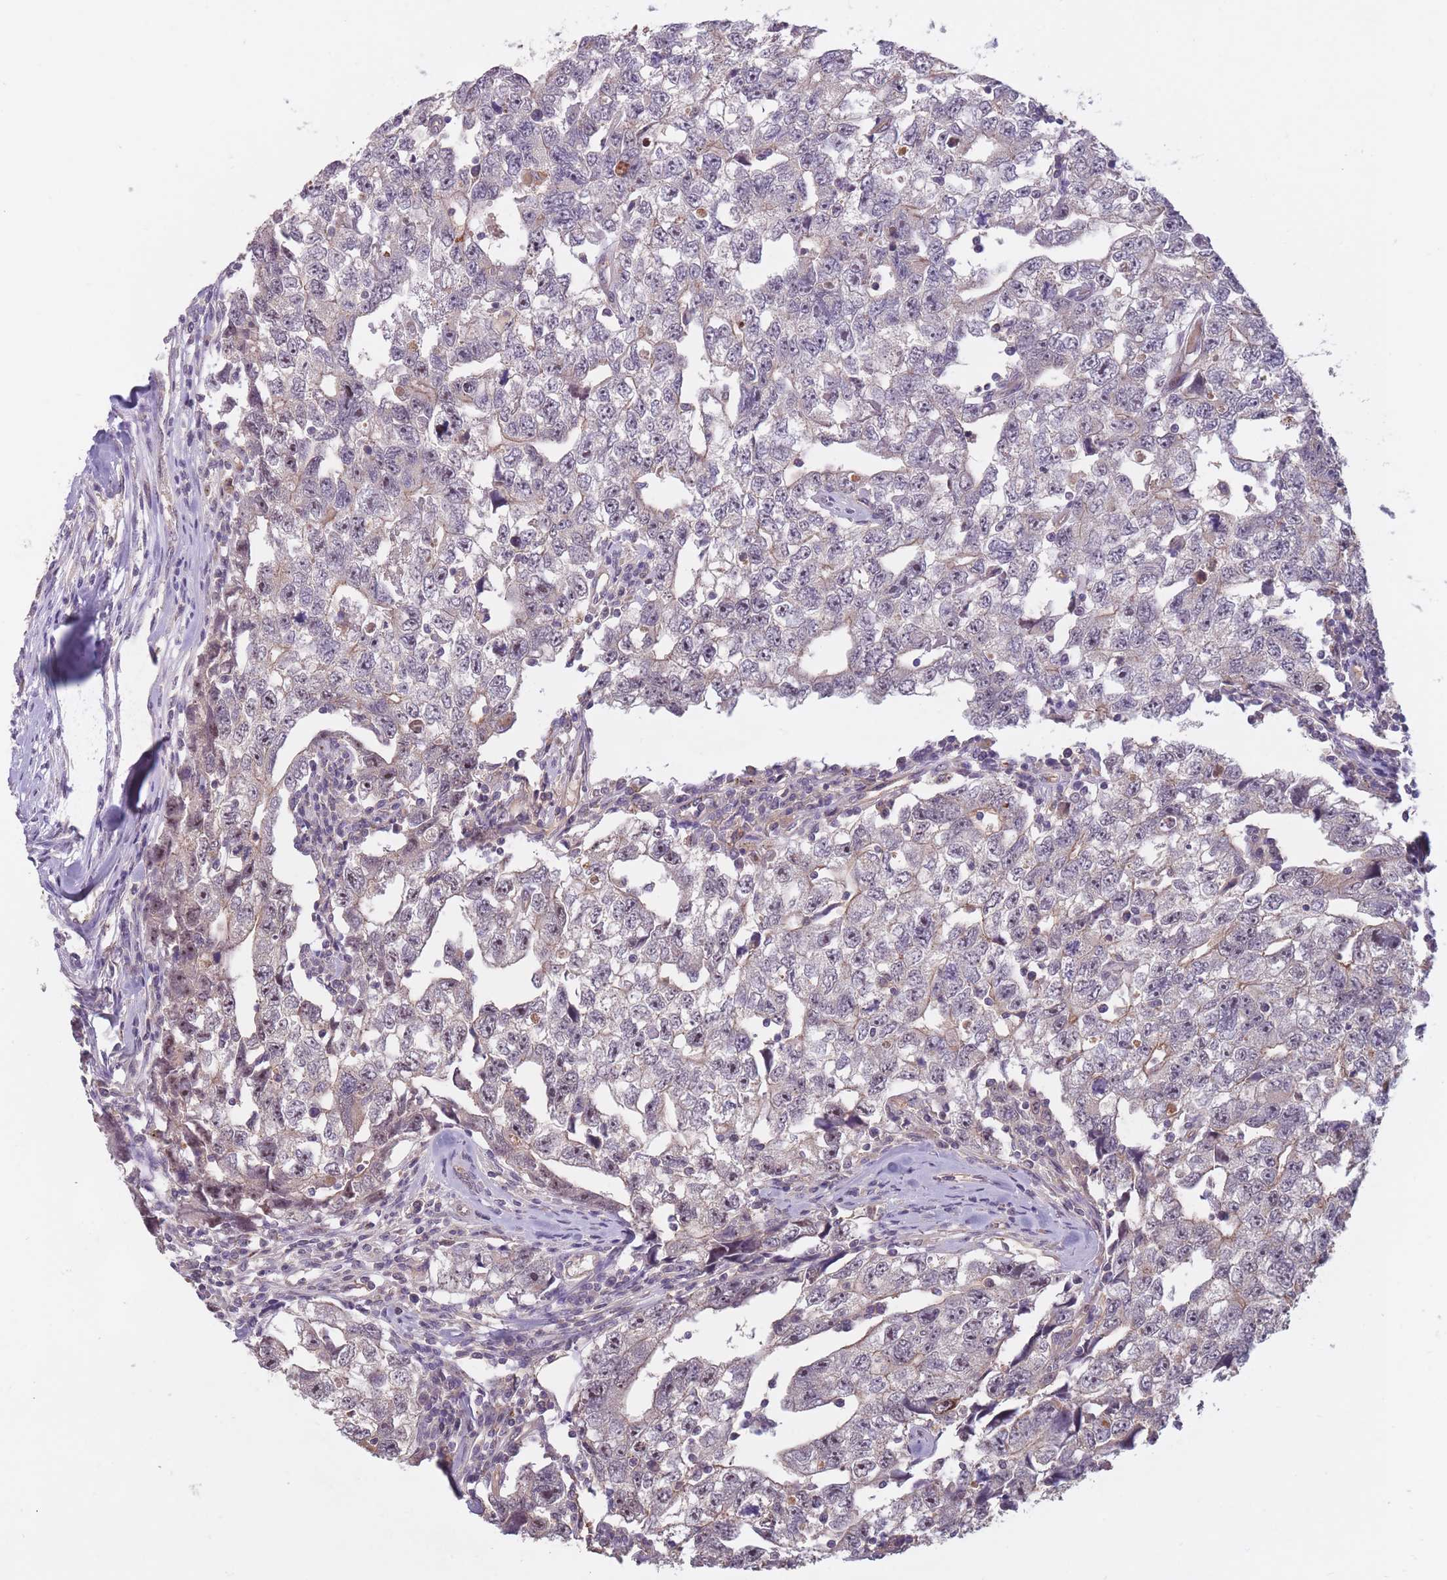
{"staining": {"intensity": "weak", "quantity": "<25%", "location": "nuclear"}, "tissue": "testis cancer", "cell_type": "Tumor cells", "image_type": "cancer", "snomed": [{"axis": "morphology", "description": "Carcinoma, Embryonal, NOS"}, {"axis": "topography", "description": "Testis"}], "caption": "Protein analysis of testis cancer demonstrates no significant expression in tumor cells.", "gene": "KIAA1755", "patient": {"sex": "male", "age": 22}}